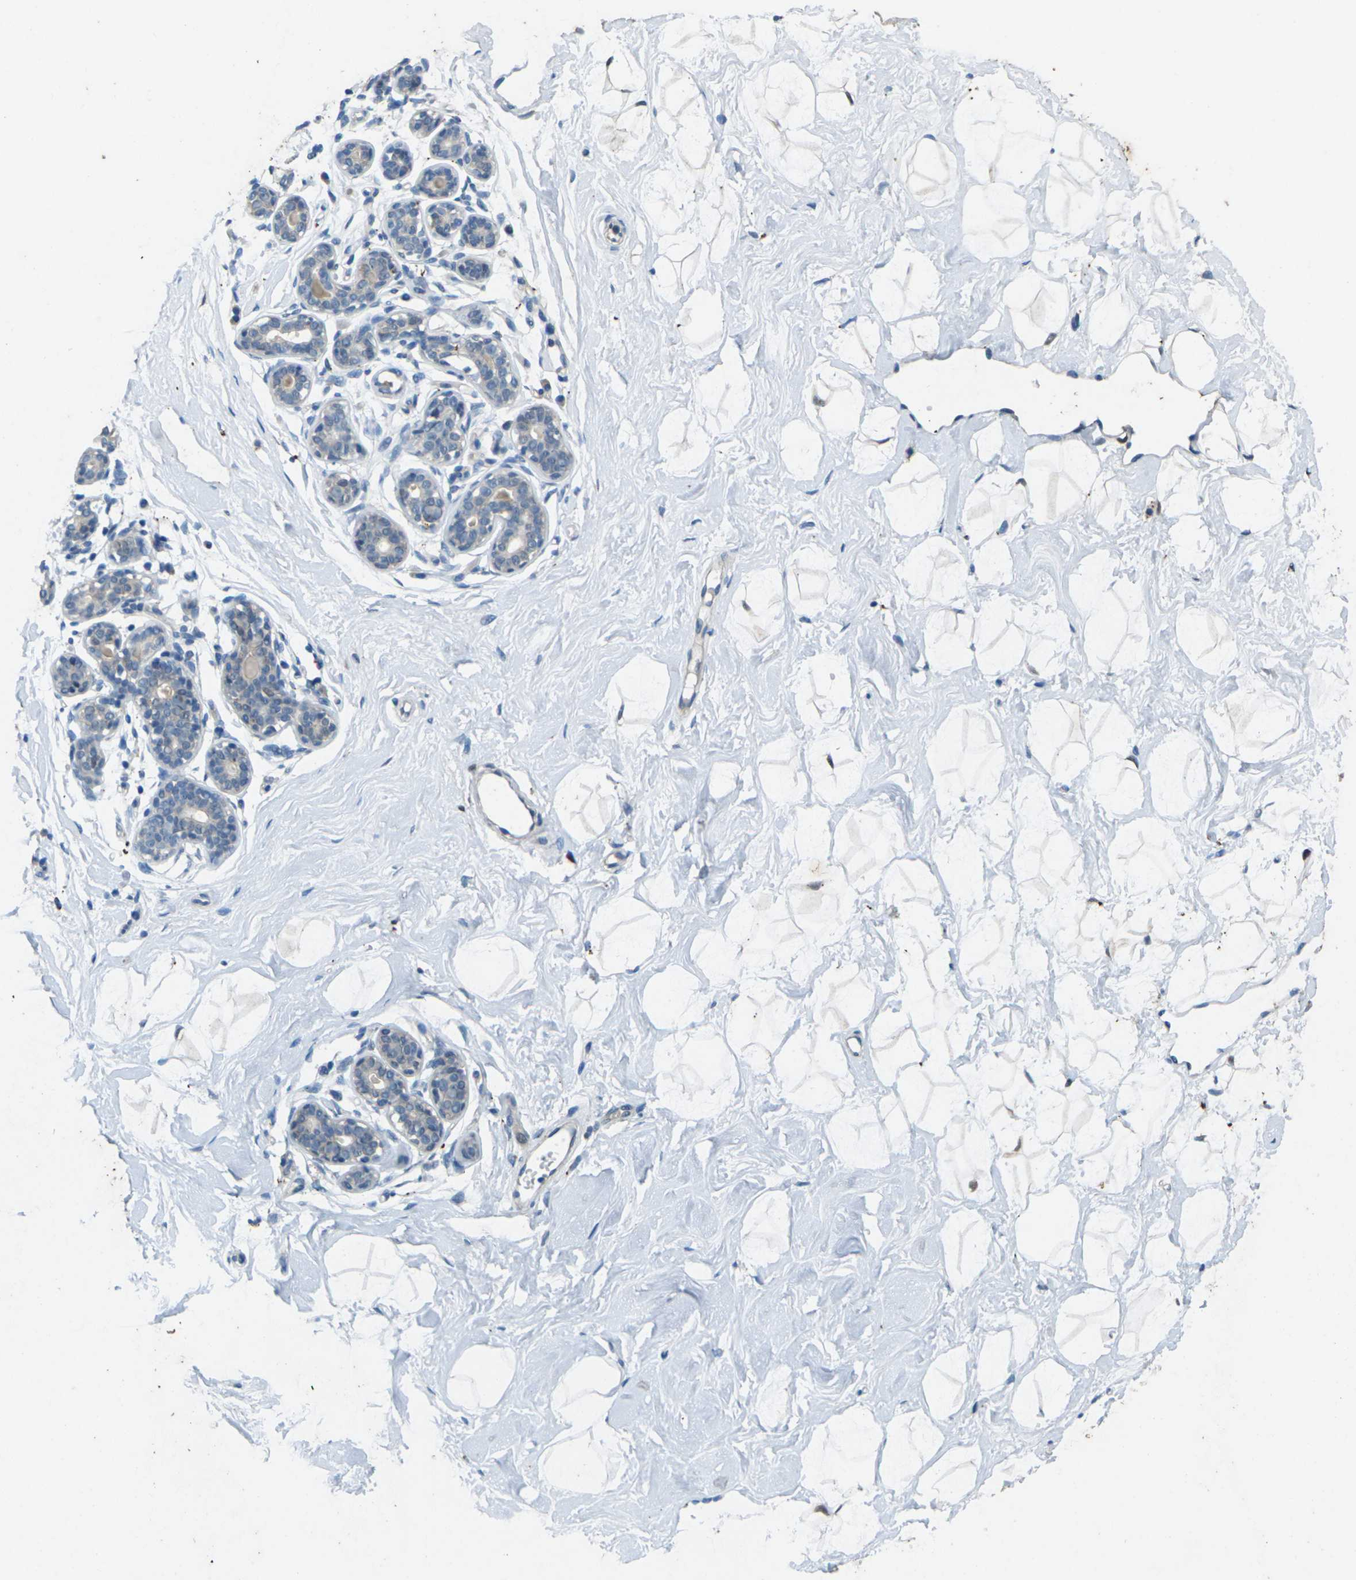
{"staining": {"intensity": "negative", "quantity": "none", "location": "none"}, "tissue": "breast", "cell_type": "Adipocytes", "image_type": "normal", "snomed": [{"axis": "morphology", "description": "Normal tissue, NOS"}, {"axis": "topography", "description": "Breast"}], "caption": "Immunohistochemistry (IHC) photomicrograph of normal human breast stained for a protein (brown), which reveals no positivity in adipocytes.", "gene": "SIGLEC14", "patient": {"sex": "female", "age": 23}}